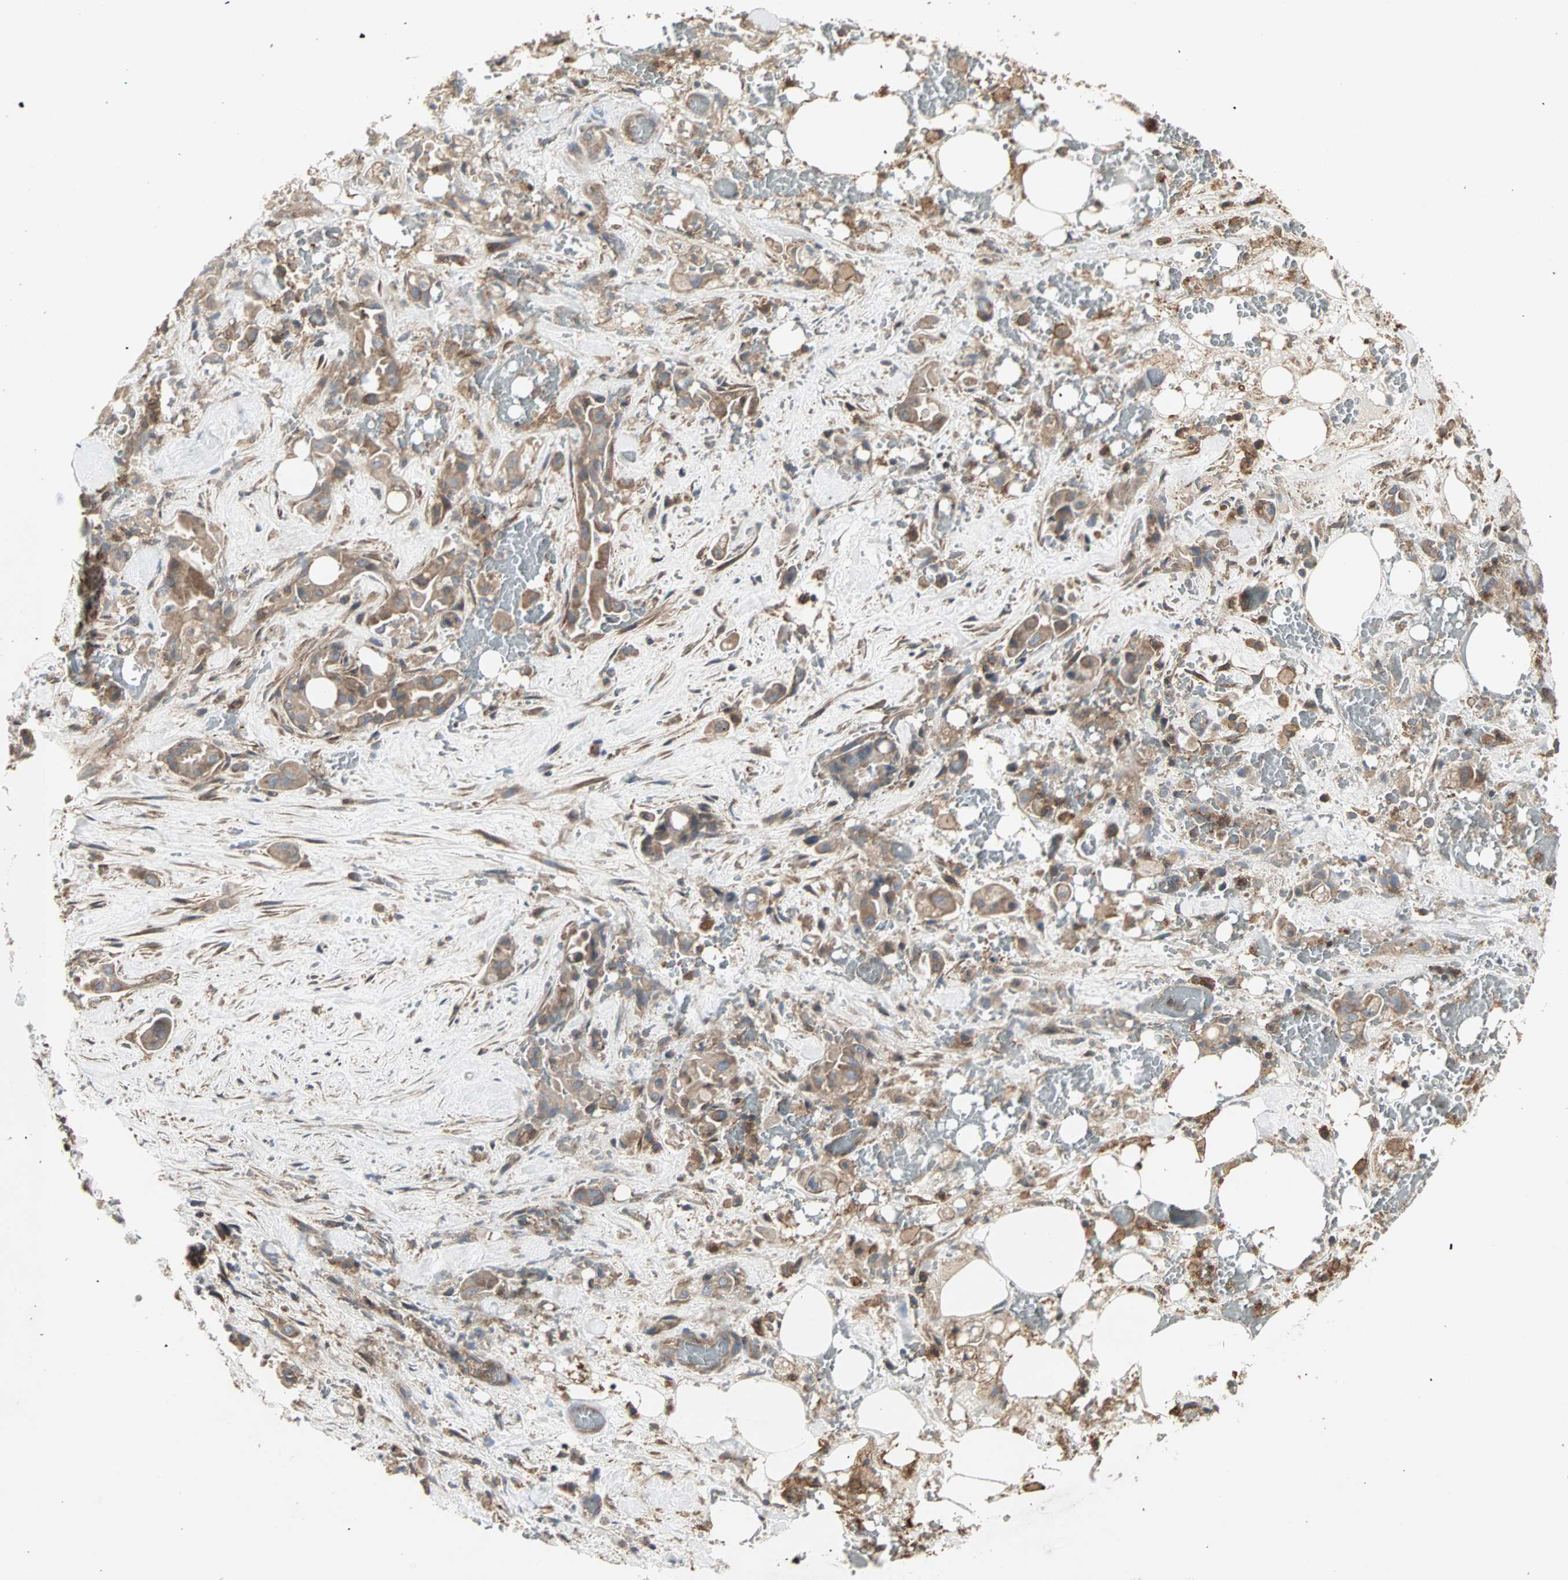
{"staining": {"intensity": "moderate", "quantity": "25%-75%", "location": "cytoplasmic/membranous"}, "tissue": "liver cancer", "cell_type": "Tumor cells", "image_type": "cancer", "snomed": [{"axis": "morphology", "description": "Cholangiocarcinoma"}, {"axis": "topography", "description": "Liver"}], "caption": "IHC staining of liver cancer (cholangiocarcinoma), which exhibits medium levels of moderate cytoplasmic/membranous expression in about 25%-75% of tumor cells indicating moderate cytoplasmic/membranous protein staining. The staining was performed using DAB (brown) for protein detection and nuclei were counterstained in hematoxylin (blue).", "gene": "GNAI2", "patient": {"sex": "female", "age": 68}}